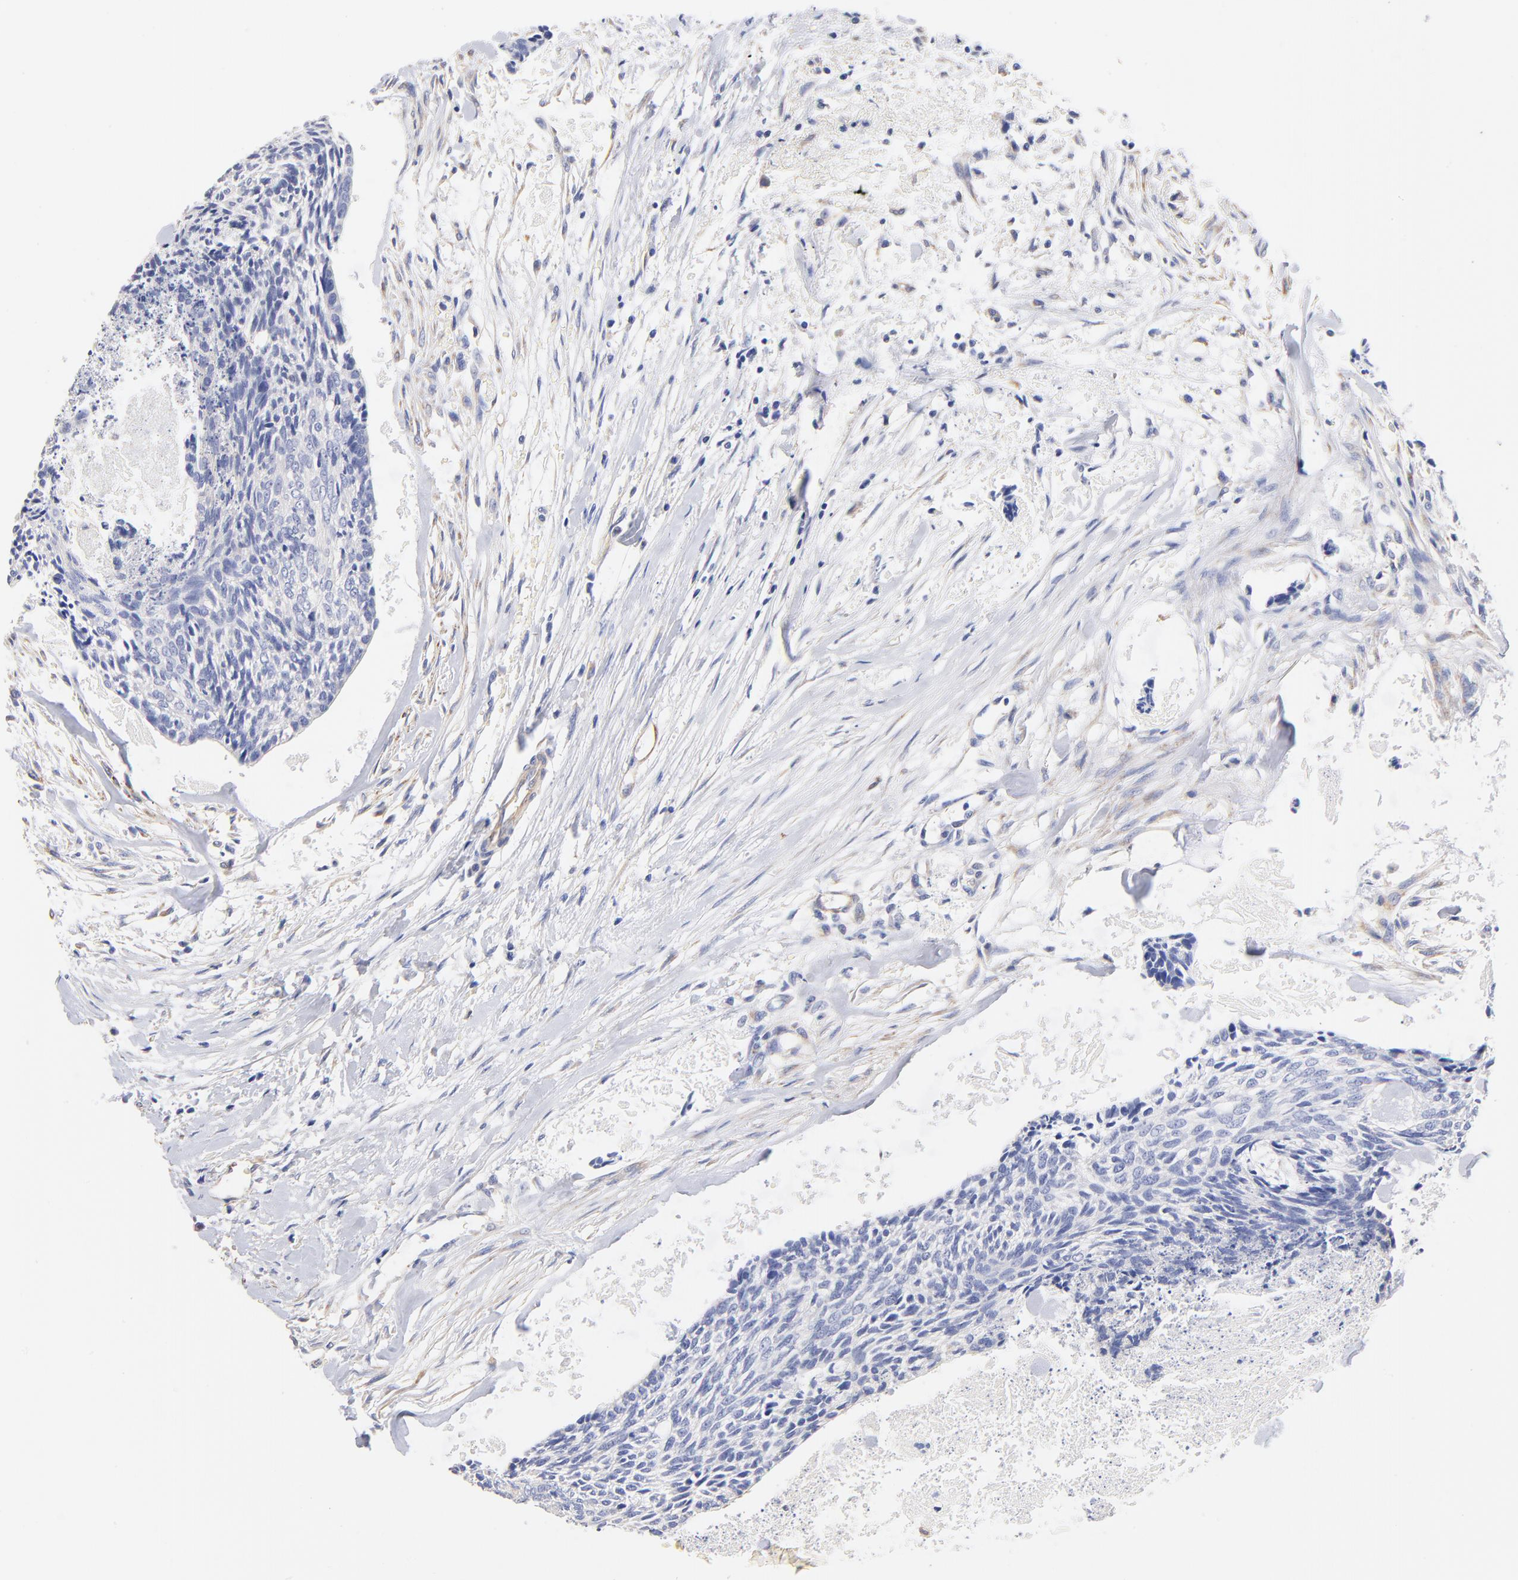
{"staining": {"intensity": "negative", "quantity": "none", "location": "none"}, "tissue": "head and neck cancer", "cell_type": "Tumor cells", "image_type": "cancer", "snomed": [{"axis": "morphology", "description": "Squamous cell carcinoma, NOS"}, {"axis": "topography", "description": "Salivary gland"}, {"axis": "topography", "description": "Head-Neck"}], "caption": "Image shows no significant protein expression in tumor cells of head and neck cancer.", "gene": "HS3ST1", "patient": {"sex": "male", "age": 70}}